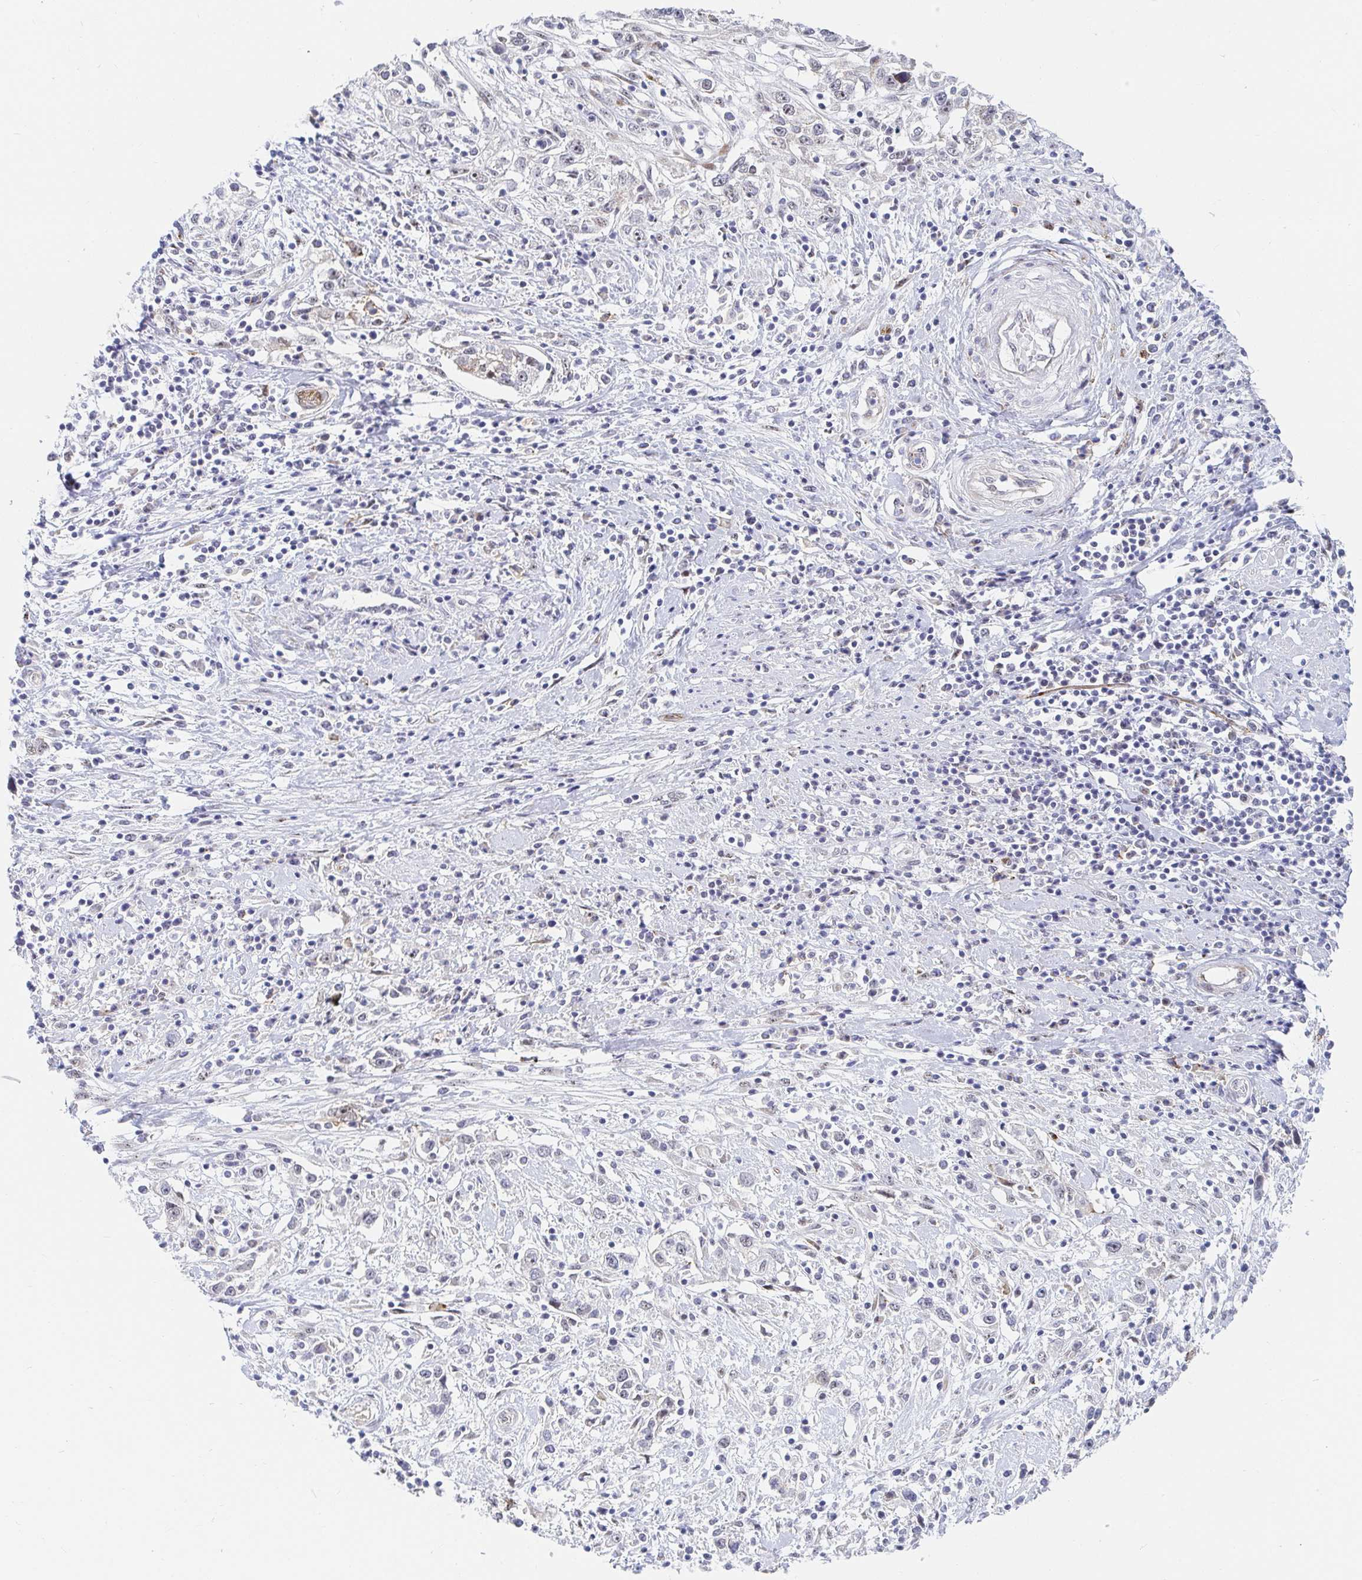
{"staining": {"intensity": "negative", "quantity": "none", "location": "none"}, "tissue": "cervical cancer", "cell_type": "Tumor cells", "image_type": "cancer", "snomed": [{"axis": "morphology", "description": "Adenocarcinoma, NOS"}, {"axis": "topography", "description": "Cervix"}], "caption": "Immunohistochemistry image of cervical cancer (adenocarcinoma) stained for a protein (brown), which displays no staining in tumor cells.", "gene": "COL28A1", "patient": {"sex": "female", "age": 40}}